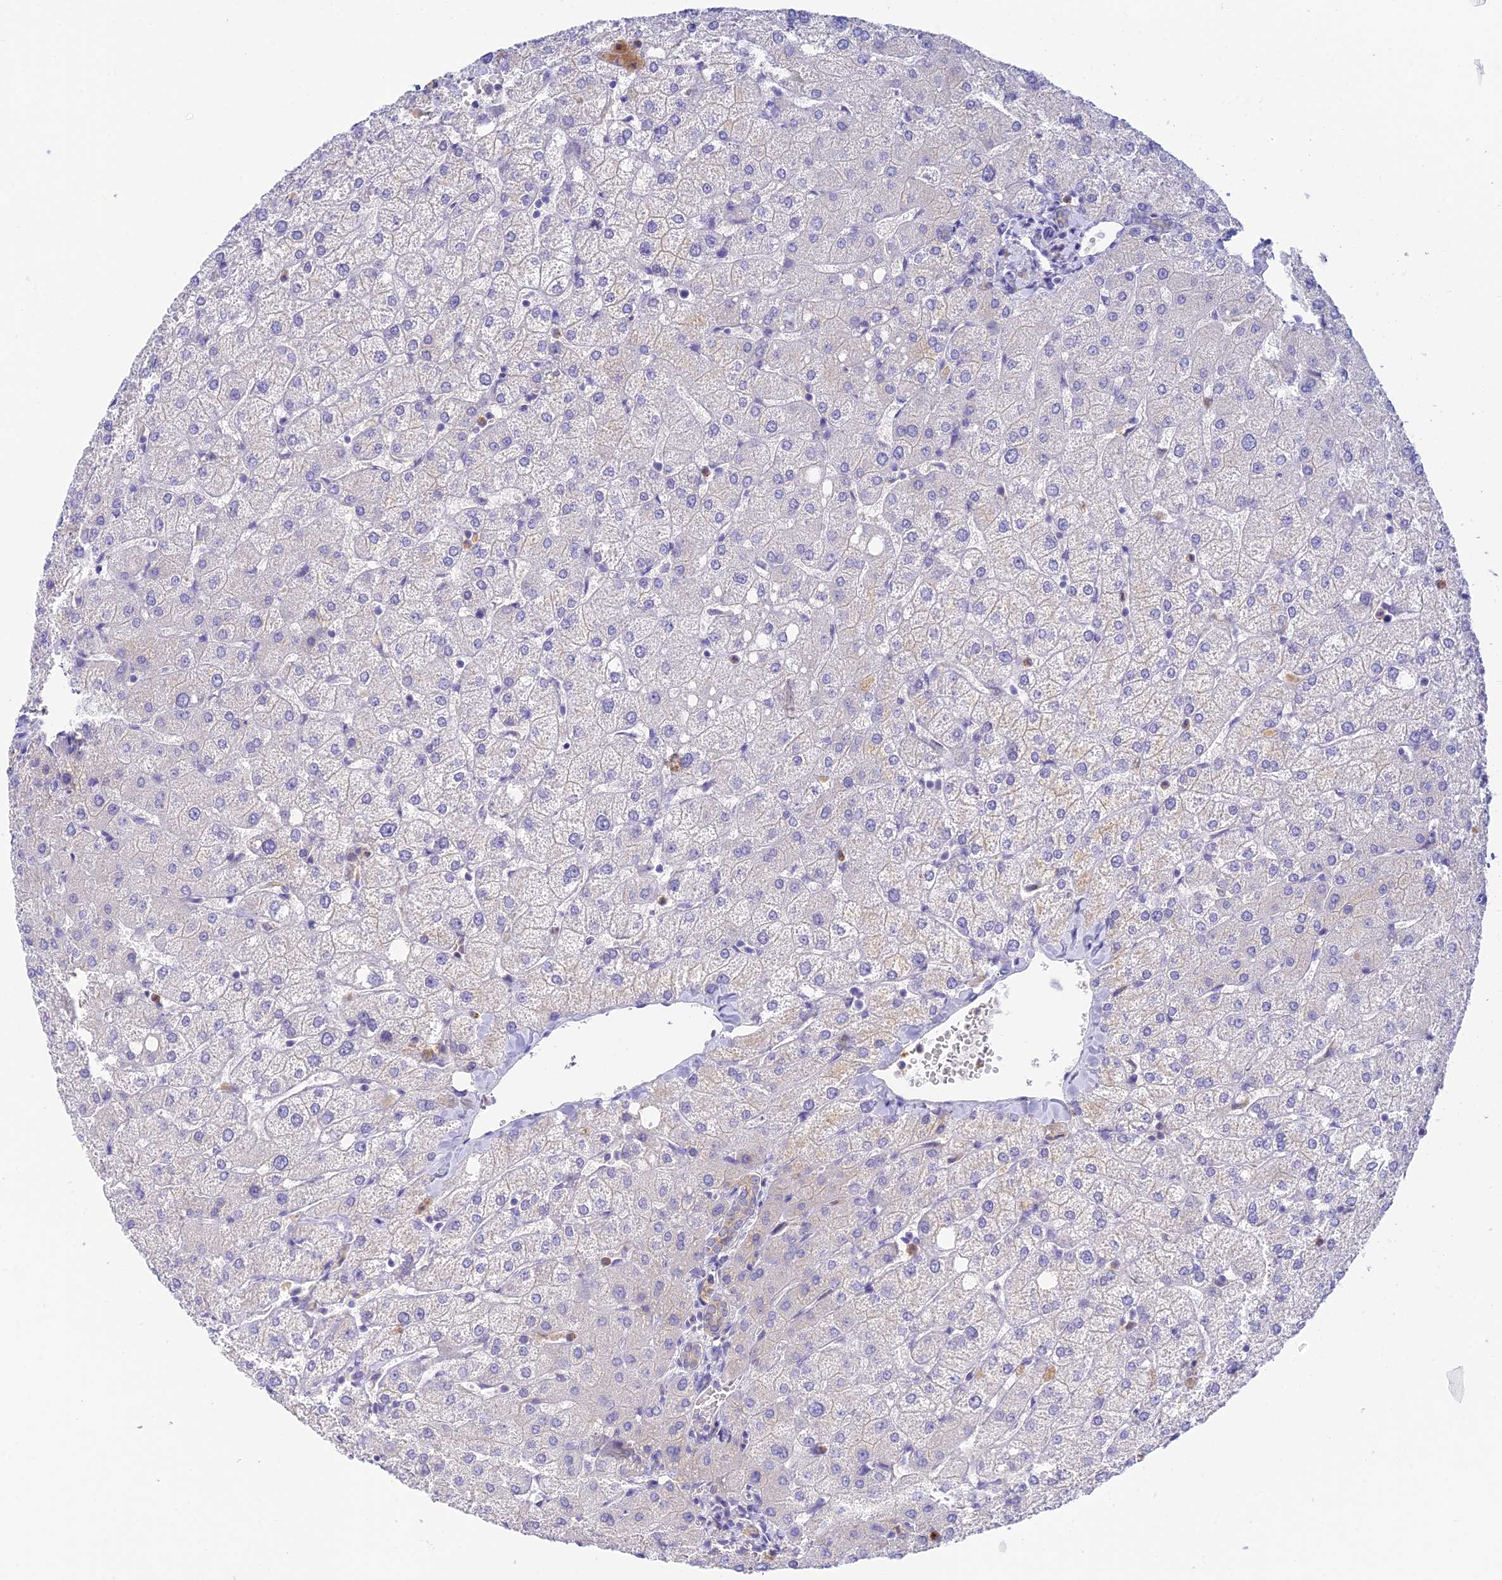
{"staining": {"intensity": "negative", "quantity": "none", "location": "none"}, "tissue": "liver", "cell_type": "Cholangiocytes", "image_type": "normal", "snomed": [{"axis": "morphology", "description": "Normal tissue, NOS"}, {"axis": "topography", "description": "Liver"}], "caption": "IHC image of benign liver: liver stained with DAB displays no significant protein positivity in cholangiocytes.", "gene": "INTS13", "patient": {"sex": "female", "age": 54}}